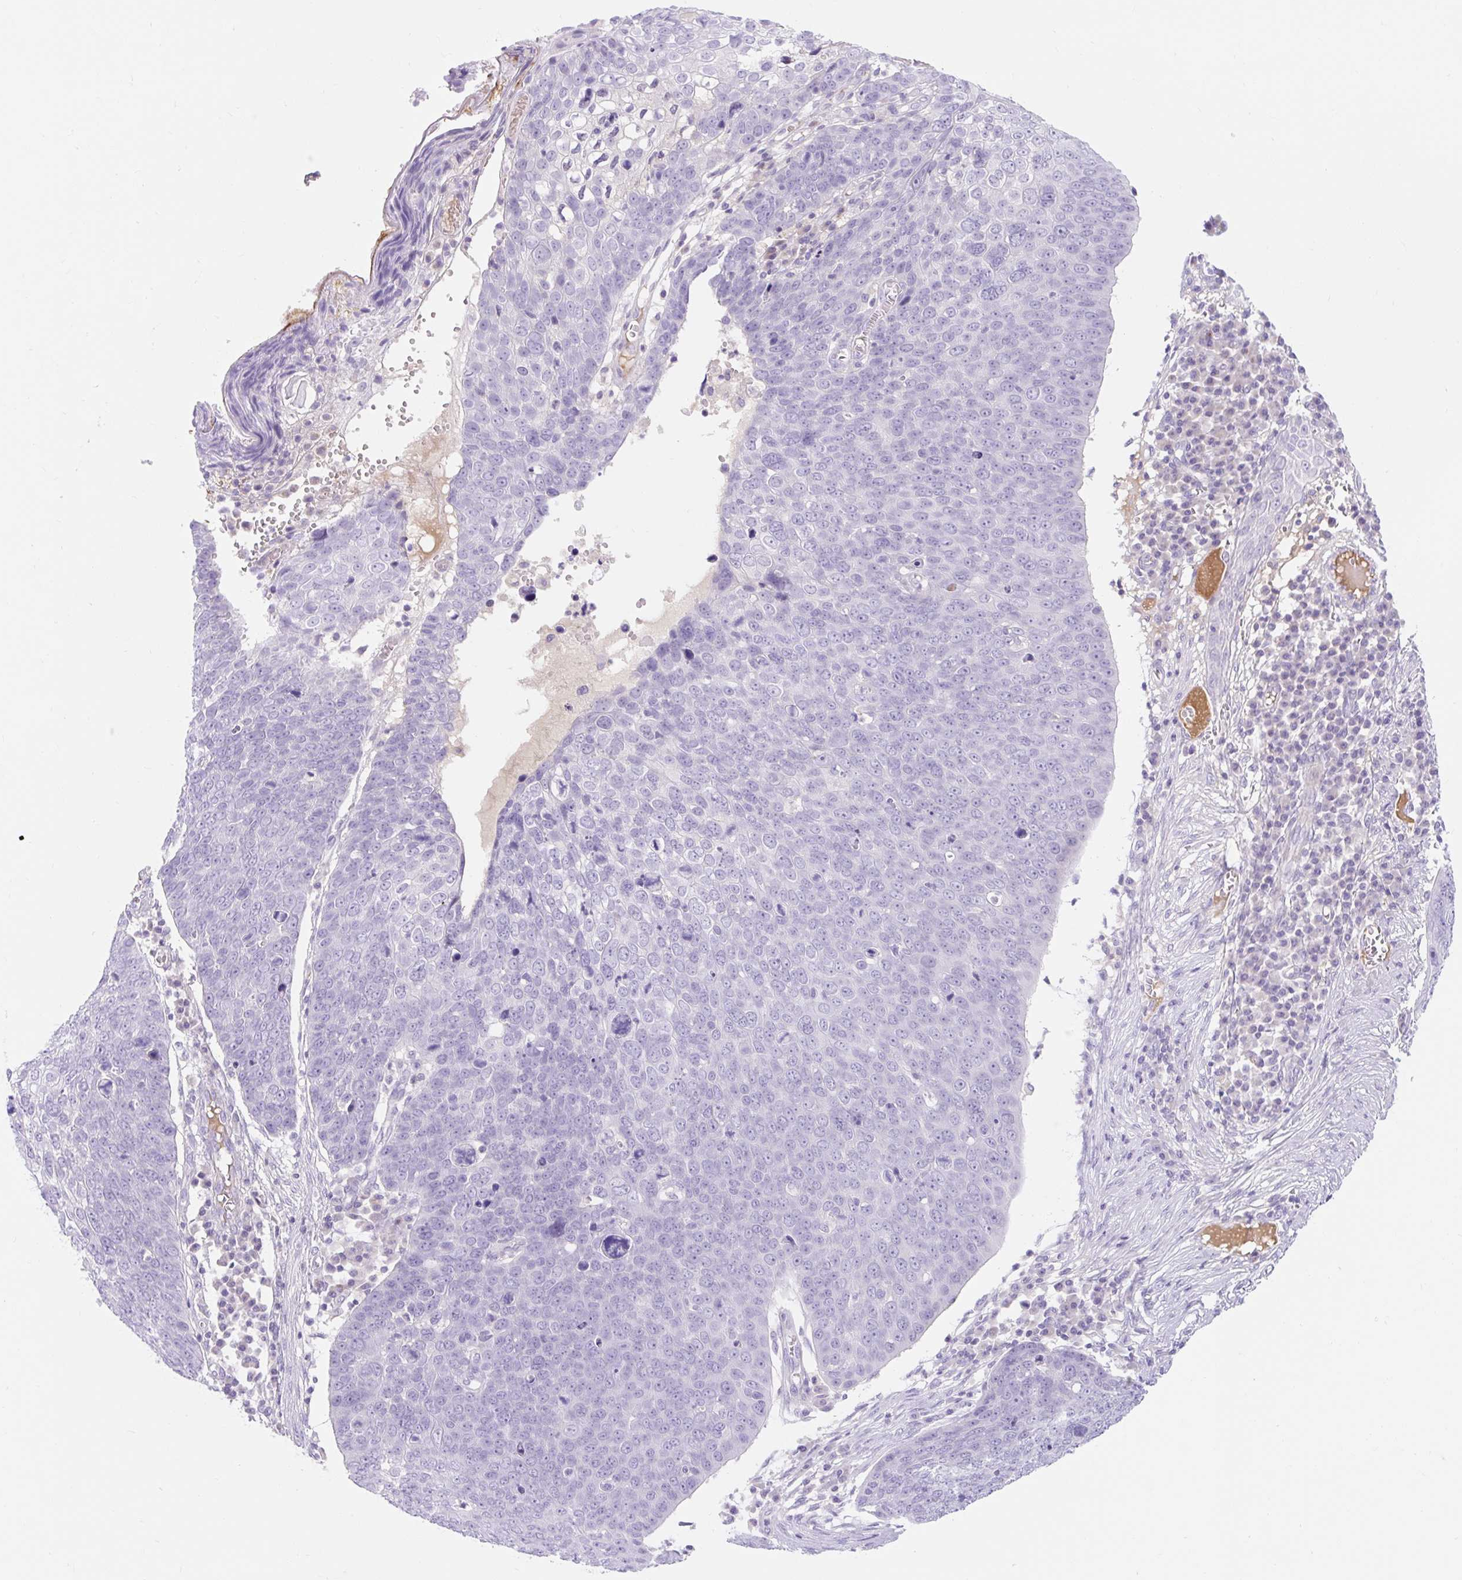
{"staining": {"intensity": "negative", "quantity": "none", "location": "none"}, "tissue": "skin cancer", "cell_type": "Tumor cells", "image_type": "cancer", "snomed": [{"axis": "morphology", "description": "Squamous cell carcinoma, NOS"}, {"axis": "topography", "description": "Skin"}], "caption": "An IHC micrograph of skin cancer (squamous cell carcinoma) is shown. There is no staining in tumor cells of skin cancer (squamous cell carcinoma).", "gene": "SLC28A1", "patient": {"sex": "male", "age": 71}}